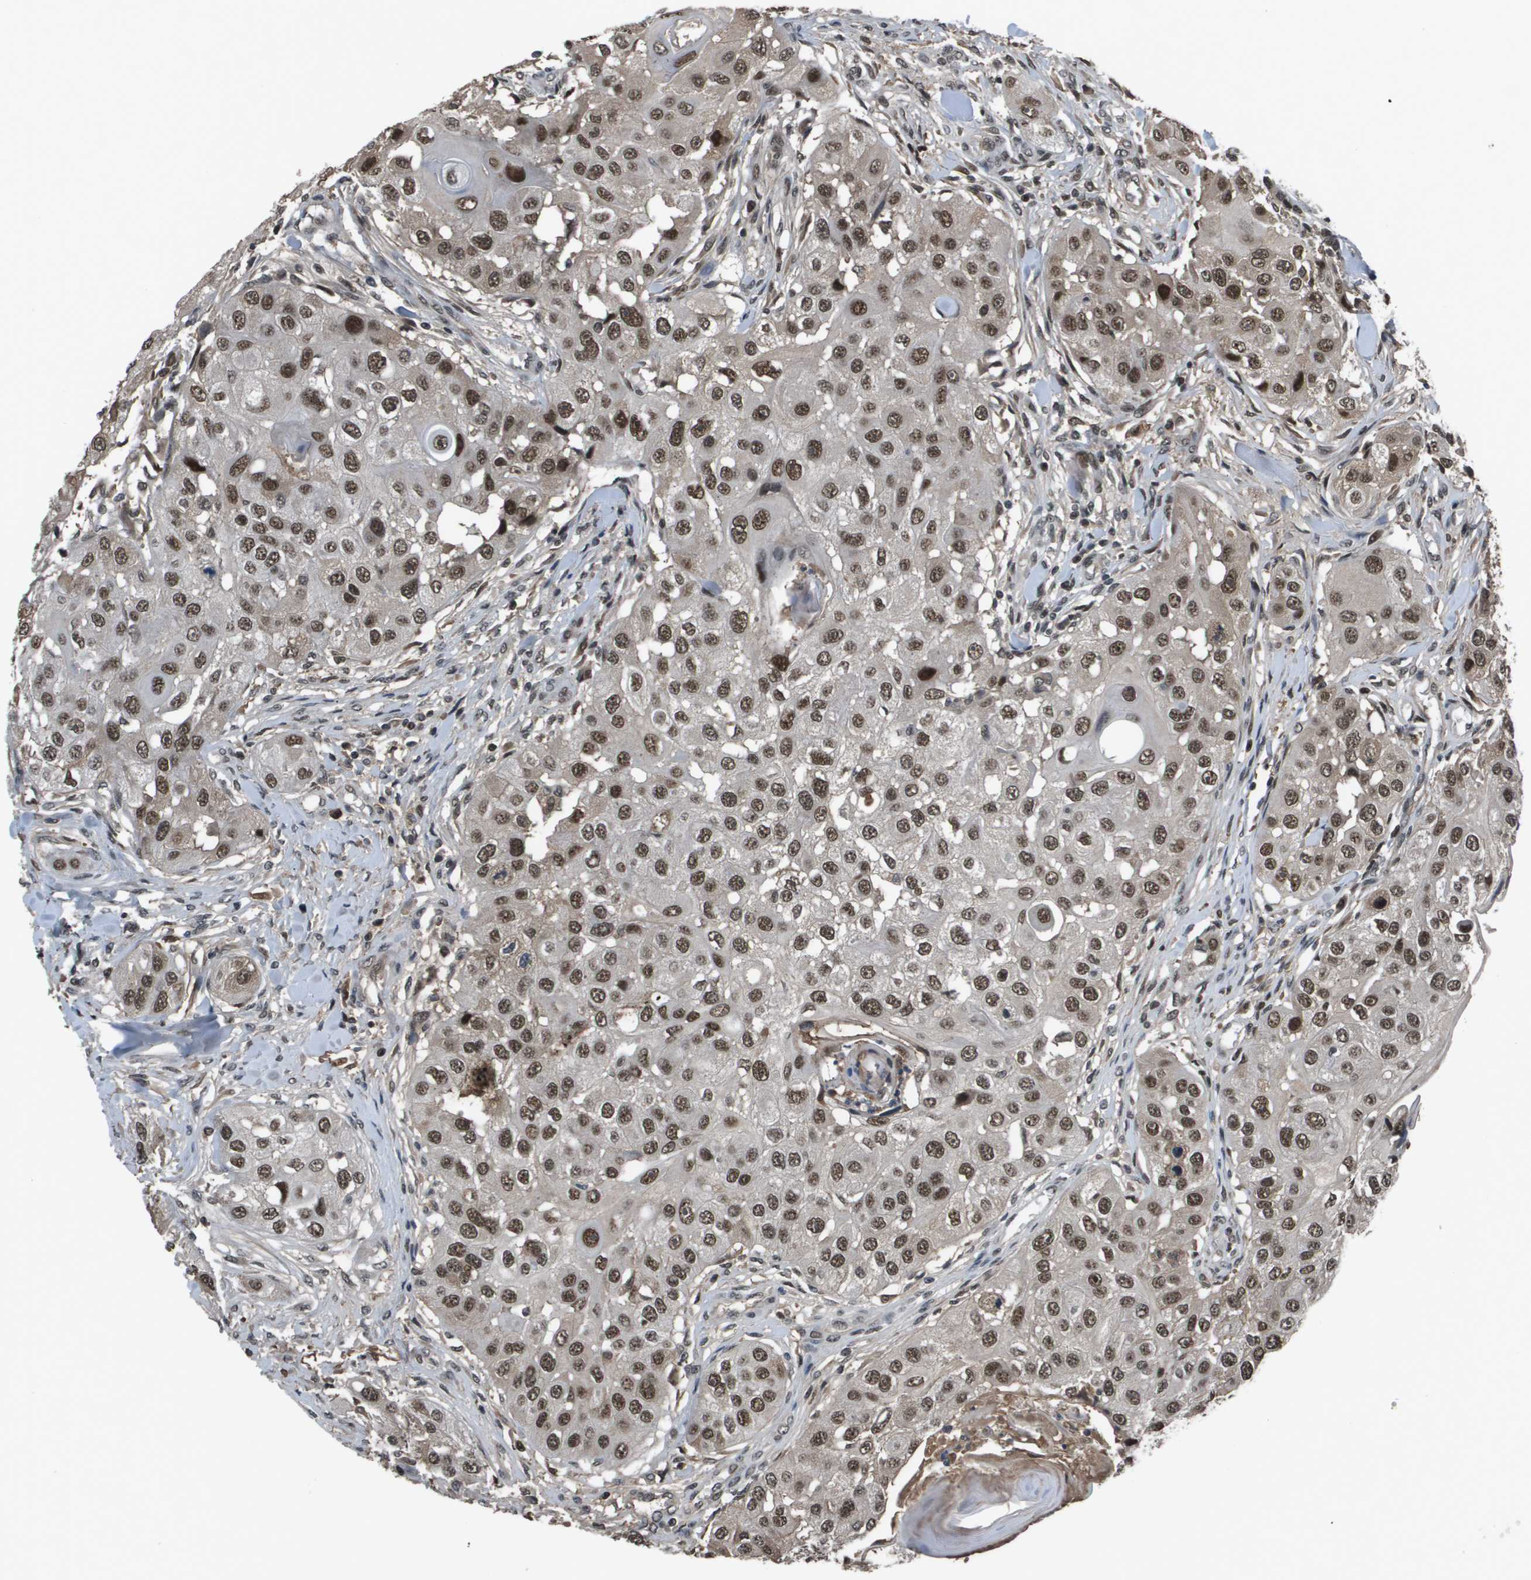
{"staining": {"intensity": "moderate", "quantity": ">75%", "location": "nuclear"}, "tissue": "head and neck cancer", "cell_type": "Tumor cells", "image_type": "cancer", "snomed": [{"axis": "morphology", "description": "Normal tissue, NOS"}, {"axis": "morphology", "description": "Squamous cell carcinoma, NOS"}, {"axis": "topography", "description": "Skeletal muscle"}, {"axis": "topography", "description": "Head-Neck"}], "caption": "Tumor cells reveal moderate nuclear positivity in approximately >75% of cells in squamous cell carcinoma (head and neck).", "gene": "THRAP3", "patient": {"sex": "male", "age": 51}}